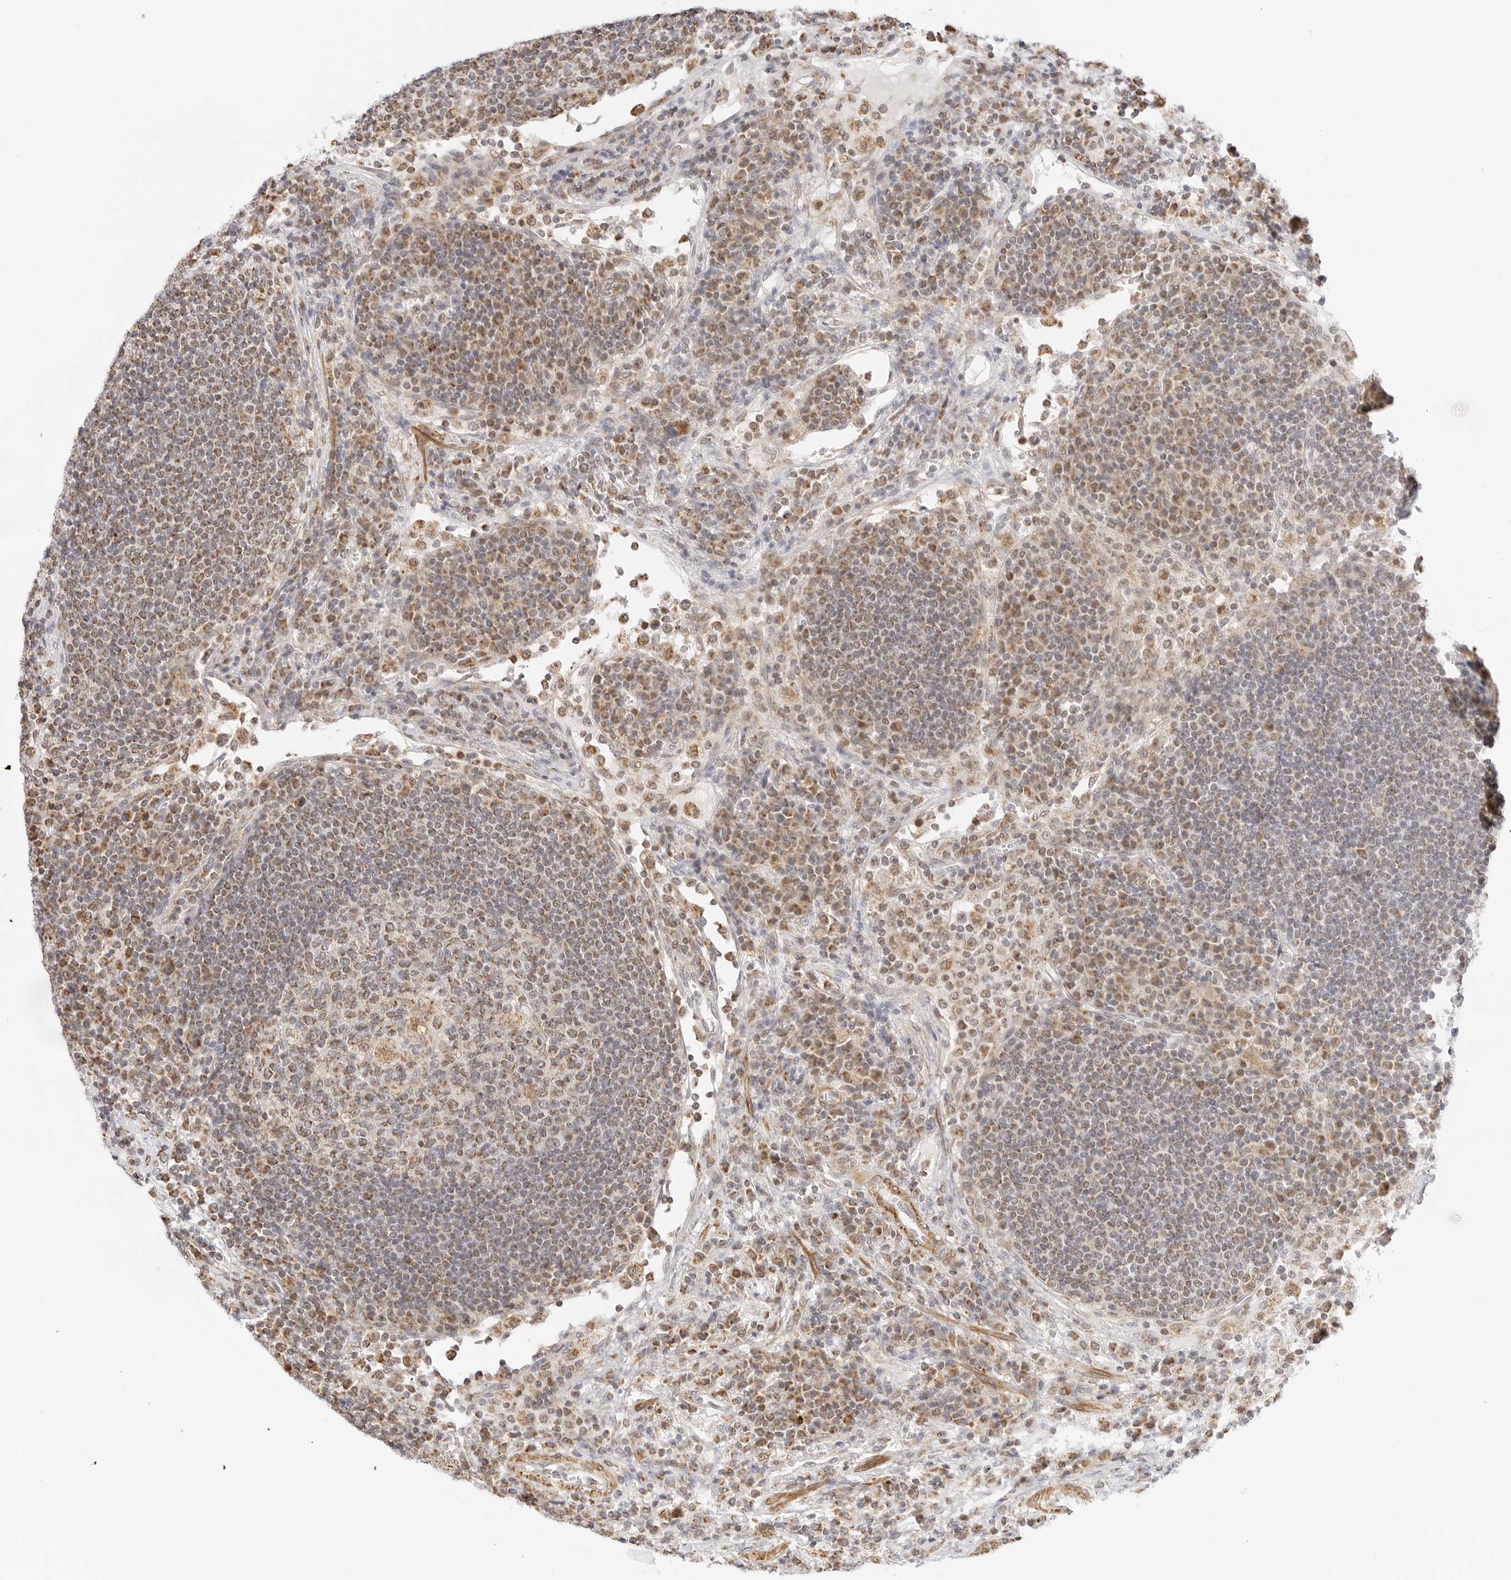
{"staining": {"intensity": "moderate", "quantity": "25%-75%", "location": "cytoplasmic/membranous"}, "tissue": "lymph node", "cell_type": "Germinal center cells", "image_type": "normal", "snomed": [{"axis": "morphology", "description": "Normal tissue, NOS"}, {"axis": "topography", "description": "Lymph node"}], "caption": "Lymph node stained with IHC displays moderate cytoplasmic/membranous staining in about 25%-75% of germinal center cells. The protein of interest is shown in brown color, while the nuclei are stained blue.", "gene": "GORAB", "patient": {"sex": "female", "age": 53}}